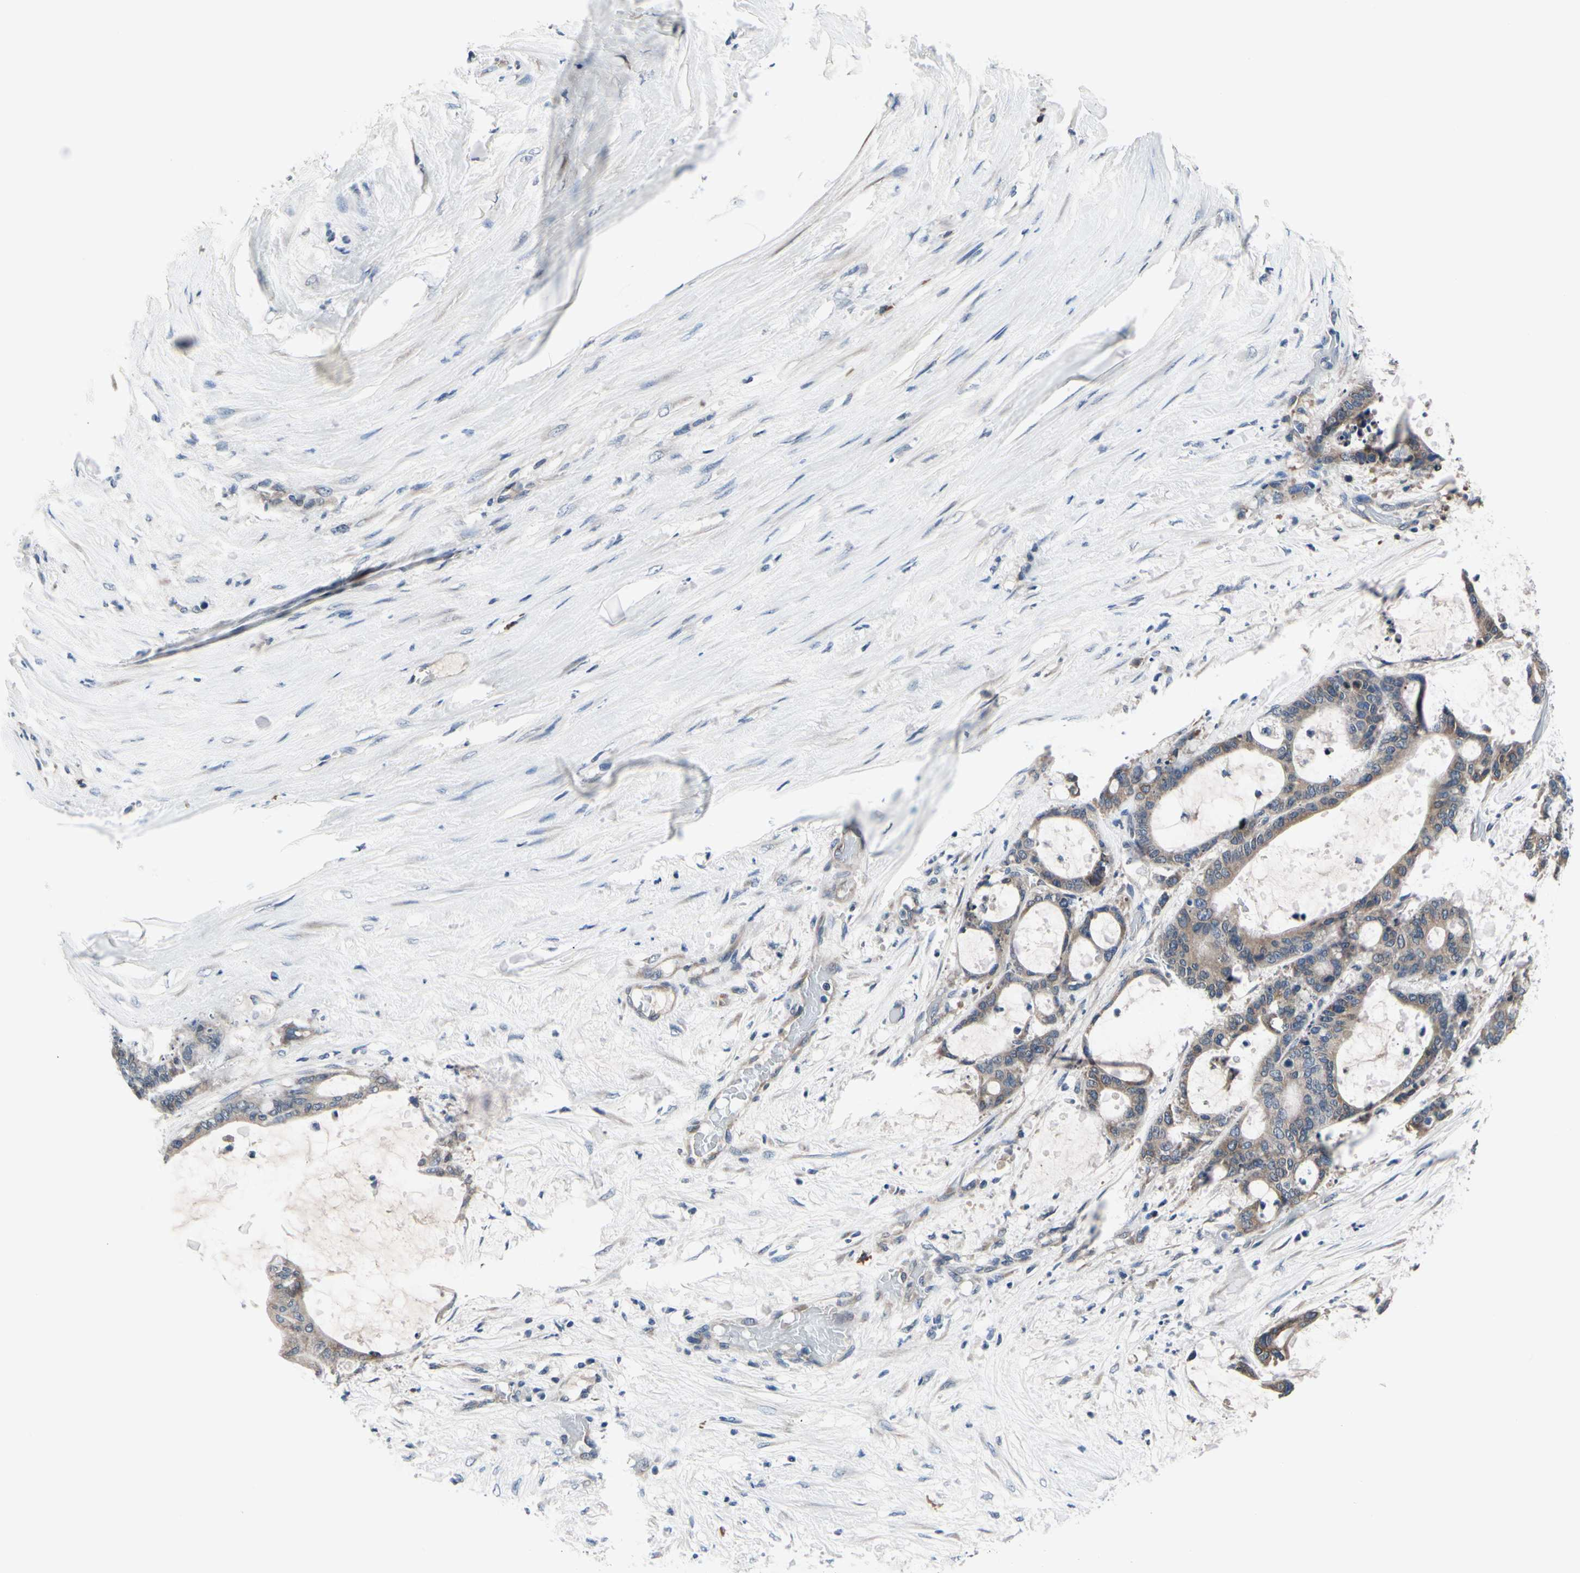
{"staining": {"intensity": "weak", "quantity": "<25%", "location": "cytoplasmic/membranous"}, "tissue": "liver cancer", "cell_type": "Tumor cells", "image_type": "cancer", "snomed": [{"axis": "morphology", "description": "Cholangiocarcinoma"}, {"axis": "topography", "description": "Liver"}], "caption": "Tumor cells are negative for protein expression in human cholangiocarcinoma (liver).", "gene": "SELENOK", "patient": {"sex": "female", "age": 73}}